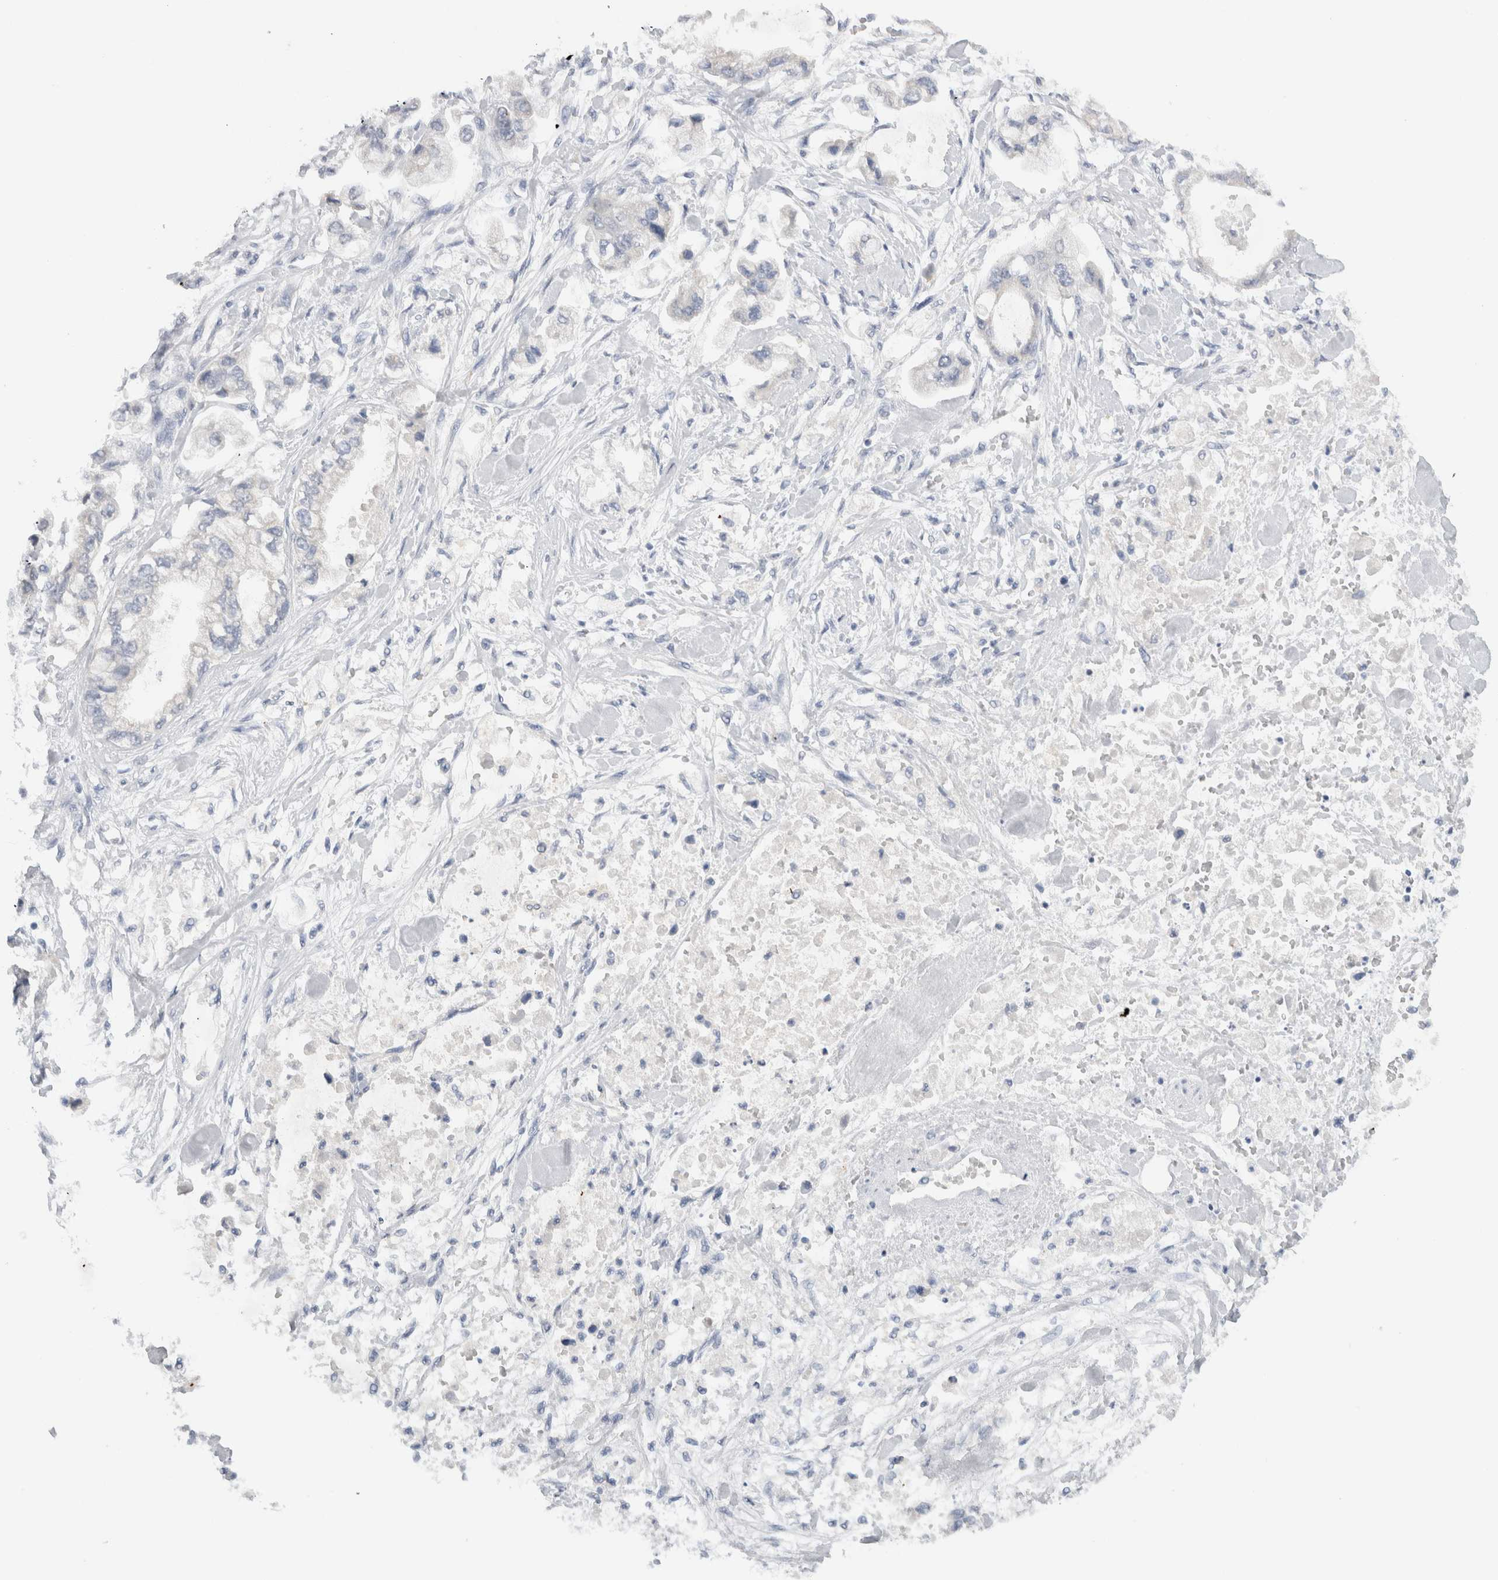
{"staining": {"intensity": "negative", "quantity": "none", "location": "none"}, "tissue": "stomach cancer", "cell_type": "Tumor cells", "image_type": "cancer", "snomed": [{"axis": "morphology", "description": "Normal tissue, NOS"}, {"axis": "morphology", "description": "Adenocarcinoma, NOS"}, {"axis": "topography", "description": "Stomach"}], "caption": "IHC of human stomach cancer displays no positivity in tumor cells.", "gene": "LAMP3", "patient": {"sex": "male", "age": 62}}